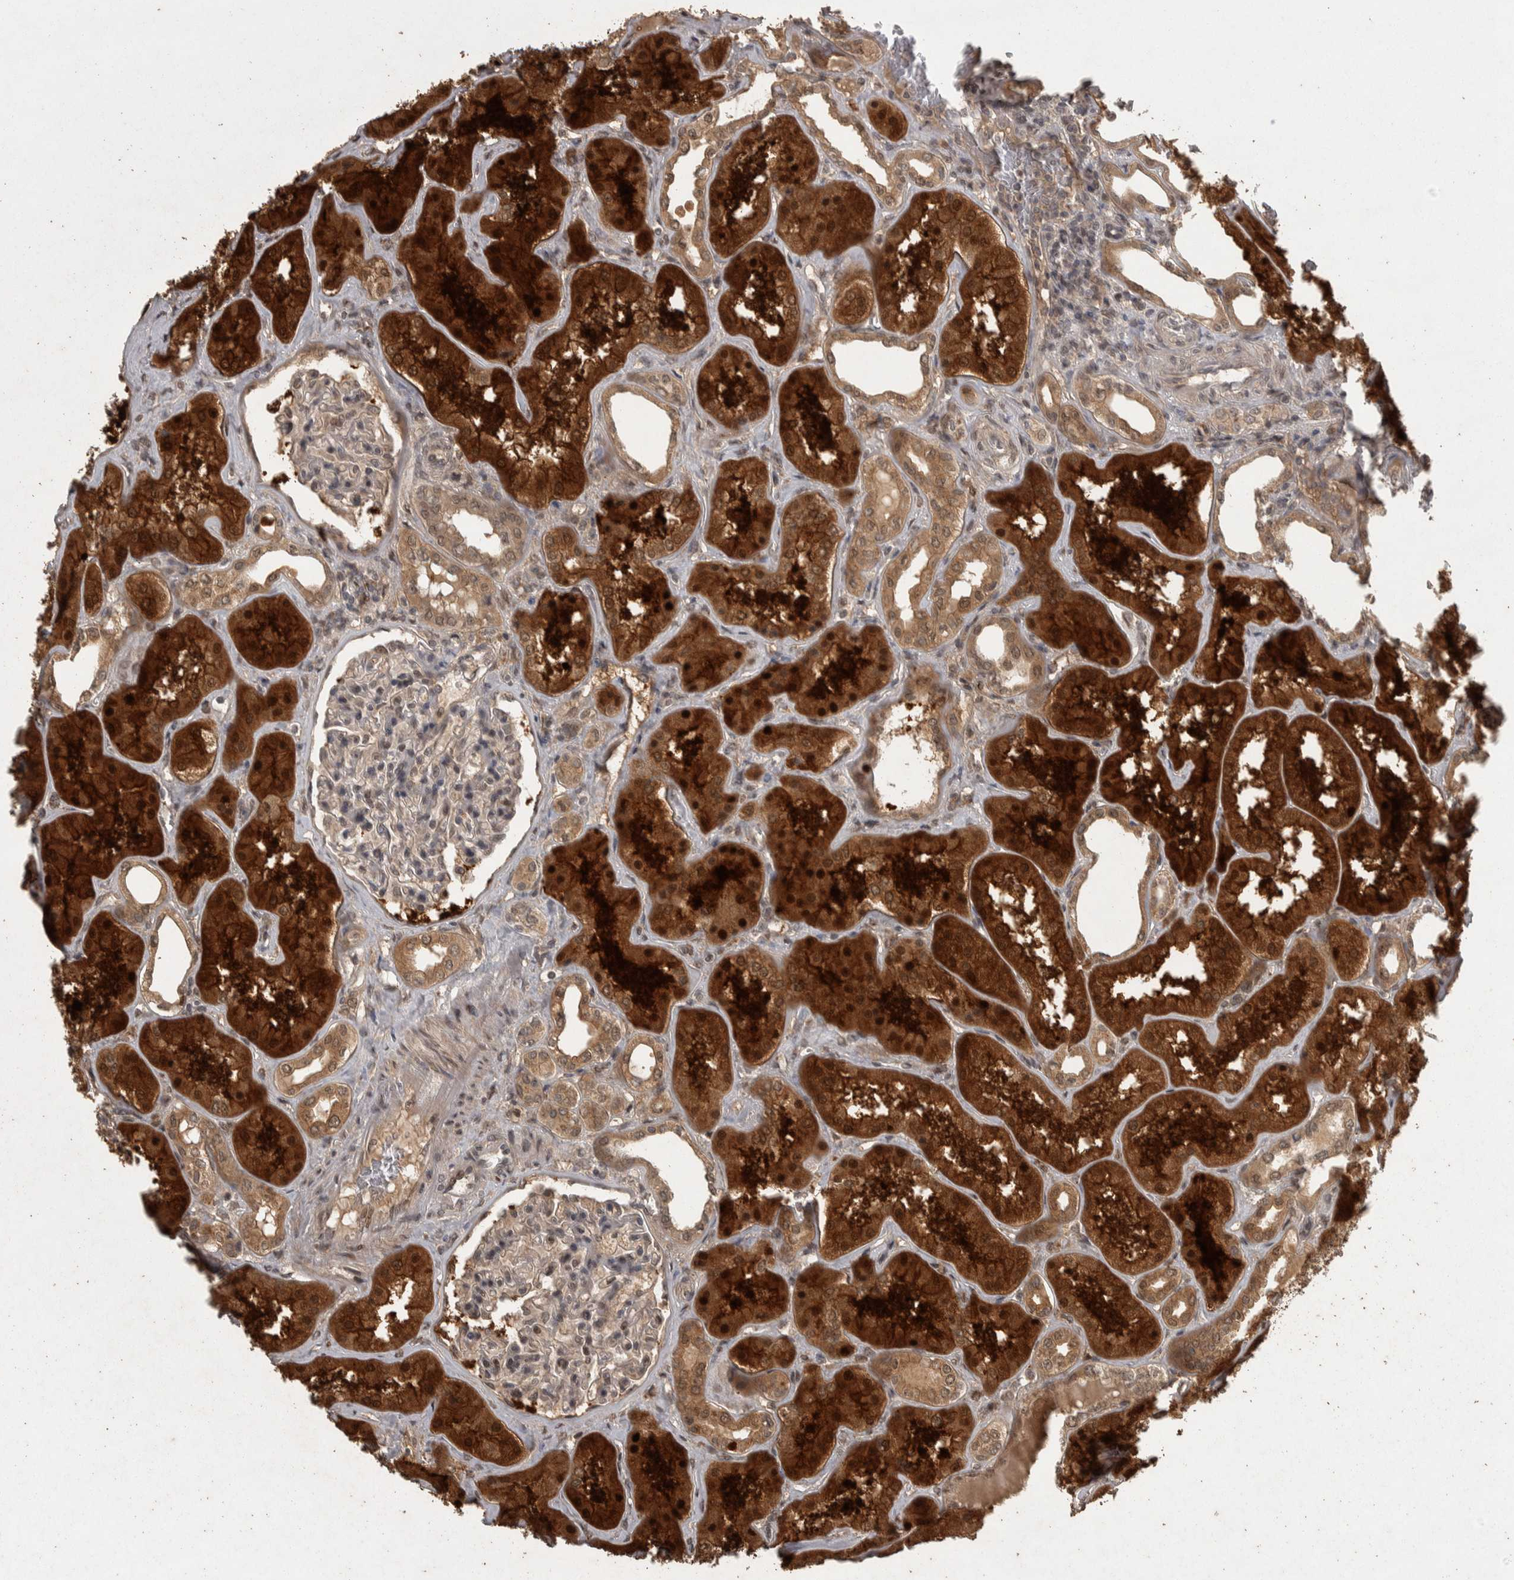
{"staining": {"intensity": "moderate", "quantity": "<25%", "location": "cytoplasmic/membranous,nuclear"}, "tissue": "kidney", "cell_type": "Cells in glomeruli", "image_type": "normal", "snomed": [{"axis": "morphology", "description": "Normal tissue, NOS"}, {"axis": "topography", "description": "Kidney"}], "caption": "Normal kidney shows moderate cytoplasmic/membranous,nuclear positivity in about <25% of cells in glomeruli.", "gene": "ACO1", "patient": {"sex": "female", "age": 56}}